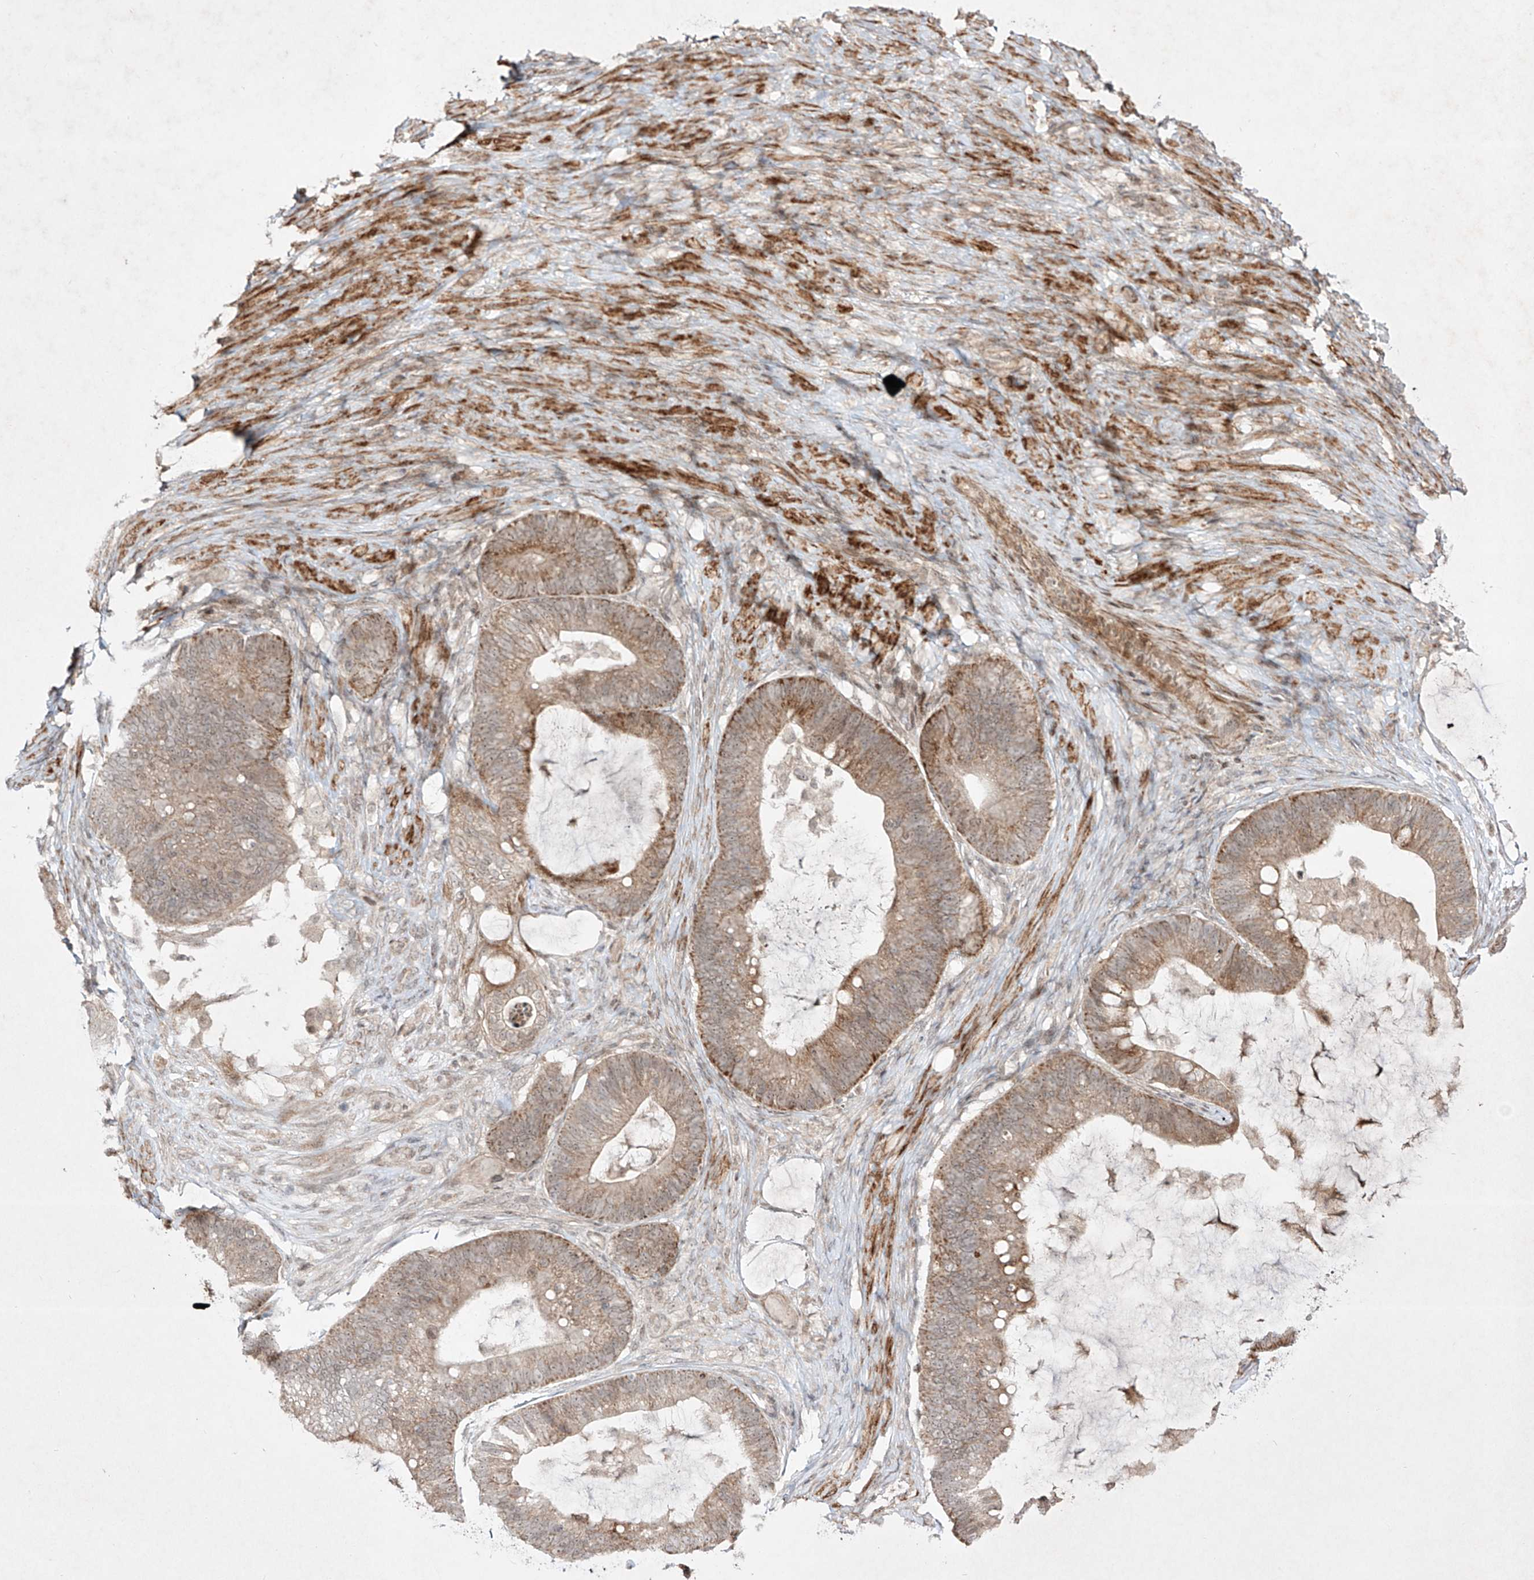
{"staining": {"intensity": "moderate", "quantity": ">75%", "location": "cytoplasmic/membranous"}, "tissue": "ovarian cancer", "cell_type": "Tumor cells", "image_type": "cancer", "snomed": [{"axis": "morphology", "description": "Cystadenocarcinoma, mucinous, NOS"}, {"axis": "topography", "description": "Ovary"}], "caption": "Ovarian cancer stained for a protein exhibits moderate cytoplasmic/membranous positivity in tumor cells.", "gene": "KDM1B", "patient": {"sex": "female", "age": 61}}